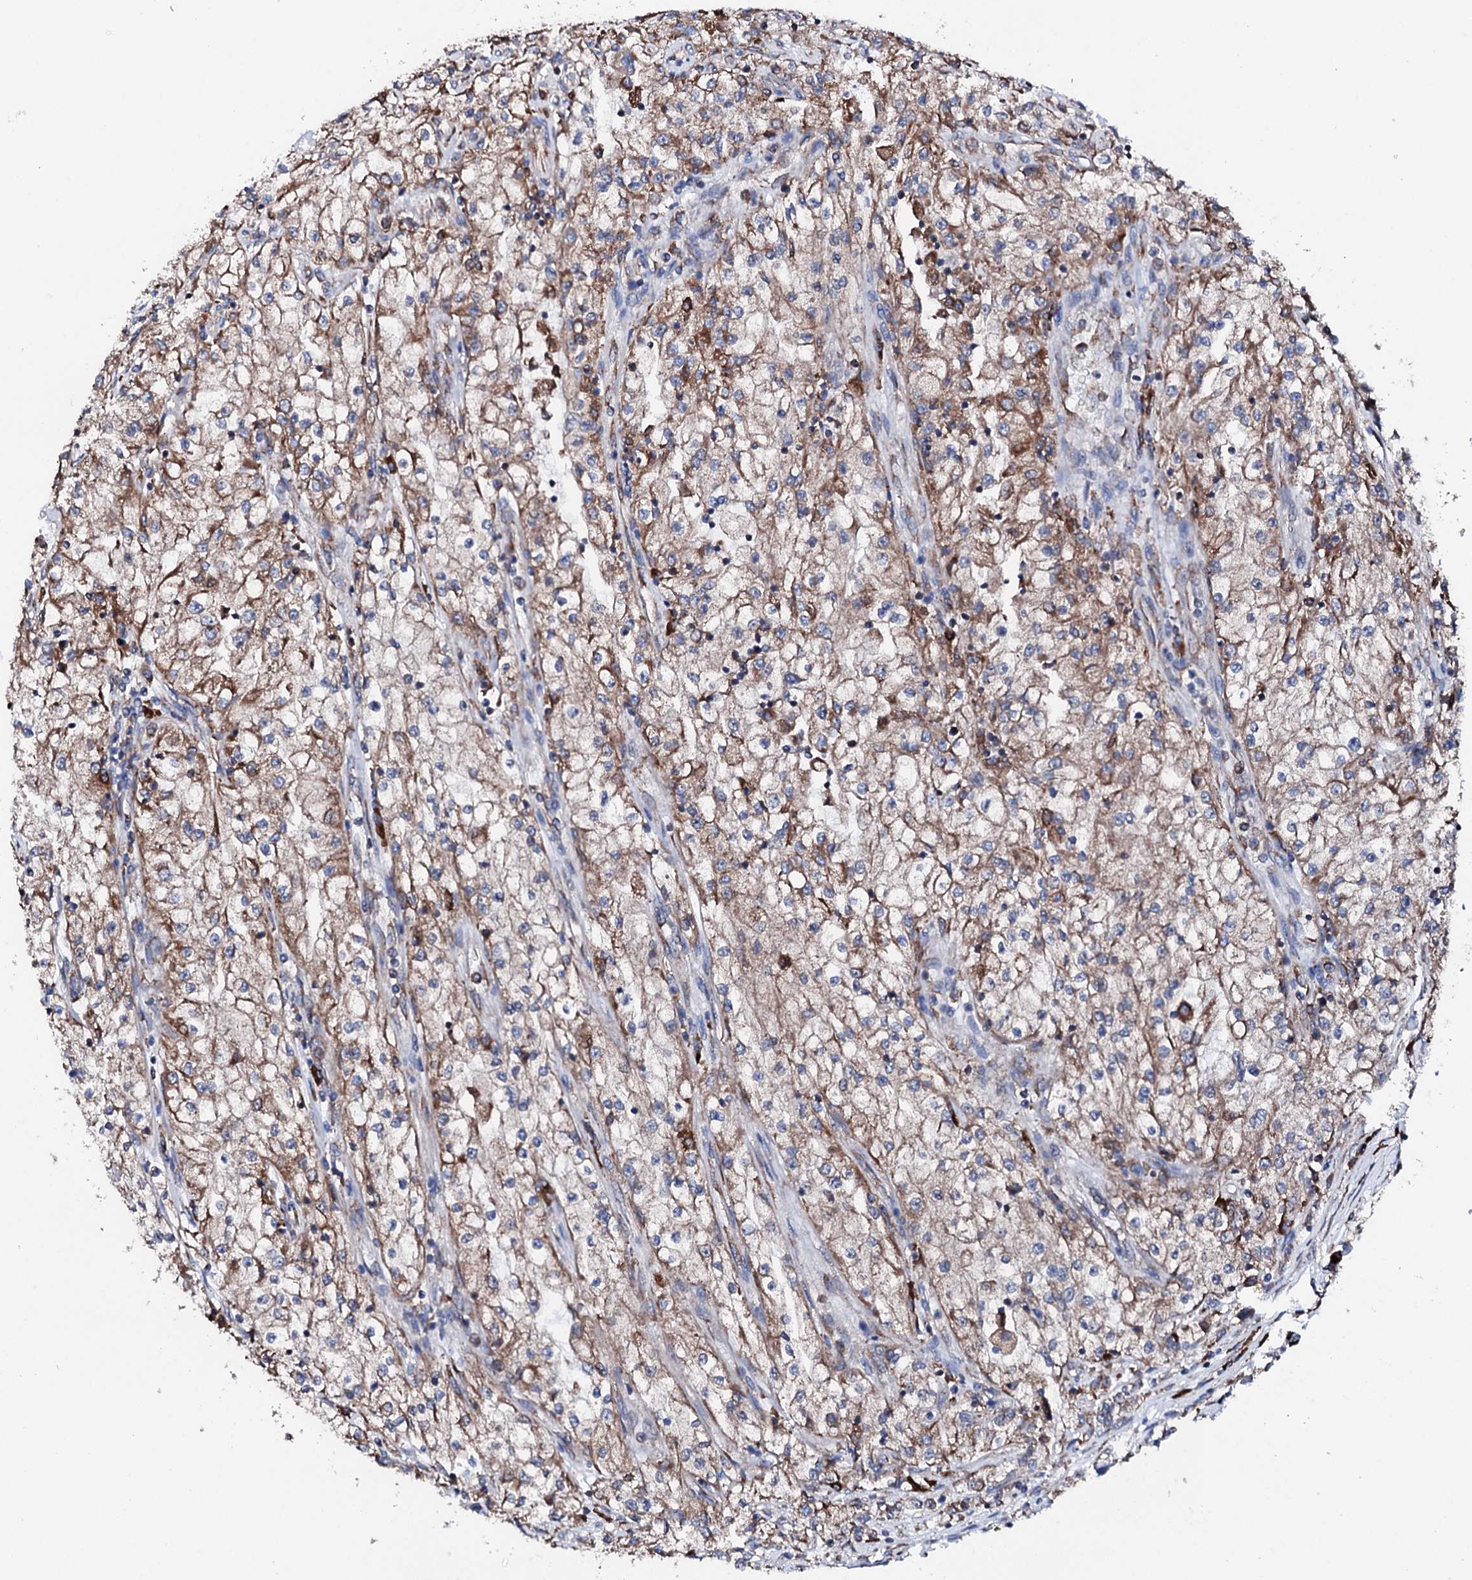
{"staining": {"intensity": "moderate", "quantity": ">75%", "location": "cytoplasmic/membranous"}, "tissue": "renal cancer", "cell_type": "Tumor cells", "image_type": "cancer", "snomed": [{"axis": "morphology", "description": "Adenocarcinoma, NOS"}, {"axis": "topography", "description": "Kidney"}], "caption": "This photomicrograph exhibits immunohistochemistry staining of renal cancer (adenocarcinoma), with medium moderate cytoplasmic/membranous positivity in about >75% of tumor cells.", "gene": "AMDHD1", "patient": {"sex": "female", "age": 52}}